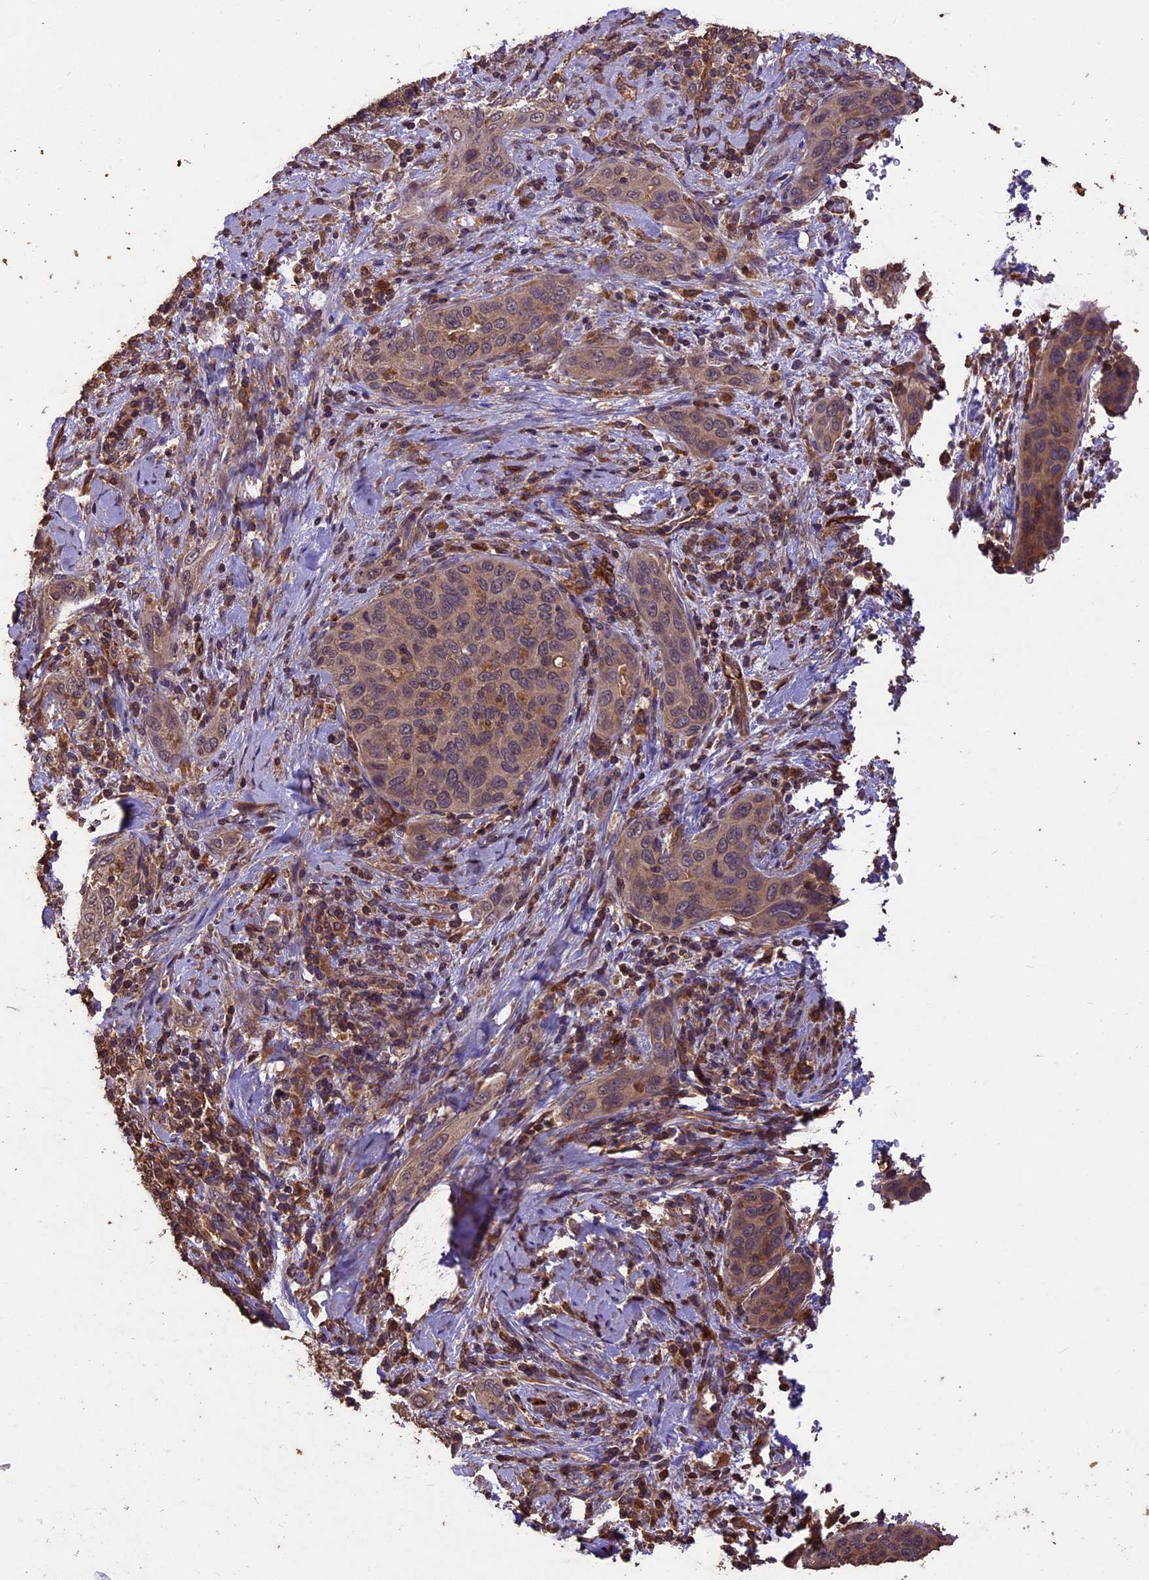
{"staining": {"intensity": "weak", "quantity": ">75%", "location": "cytoplasmic/membranous"}, "tissue": "cervical cancer", "cell_type": "Tumor cells", "image_type": "cancer", "snomed": [{"axis": "morphology", "description": "Squamous cell carcinoma, NOS"}, {"axis": "topography", "description": "Cervix"}], "caption": "Cervical cancer (squamous cell carcinoma) stained with a protein marker exhibits weak staining in tumor cells.", "gene": "TTLL10", "patient": {"sex": "female", "age": 60}}